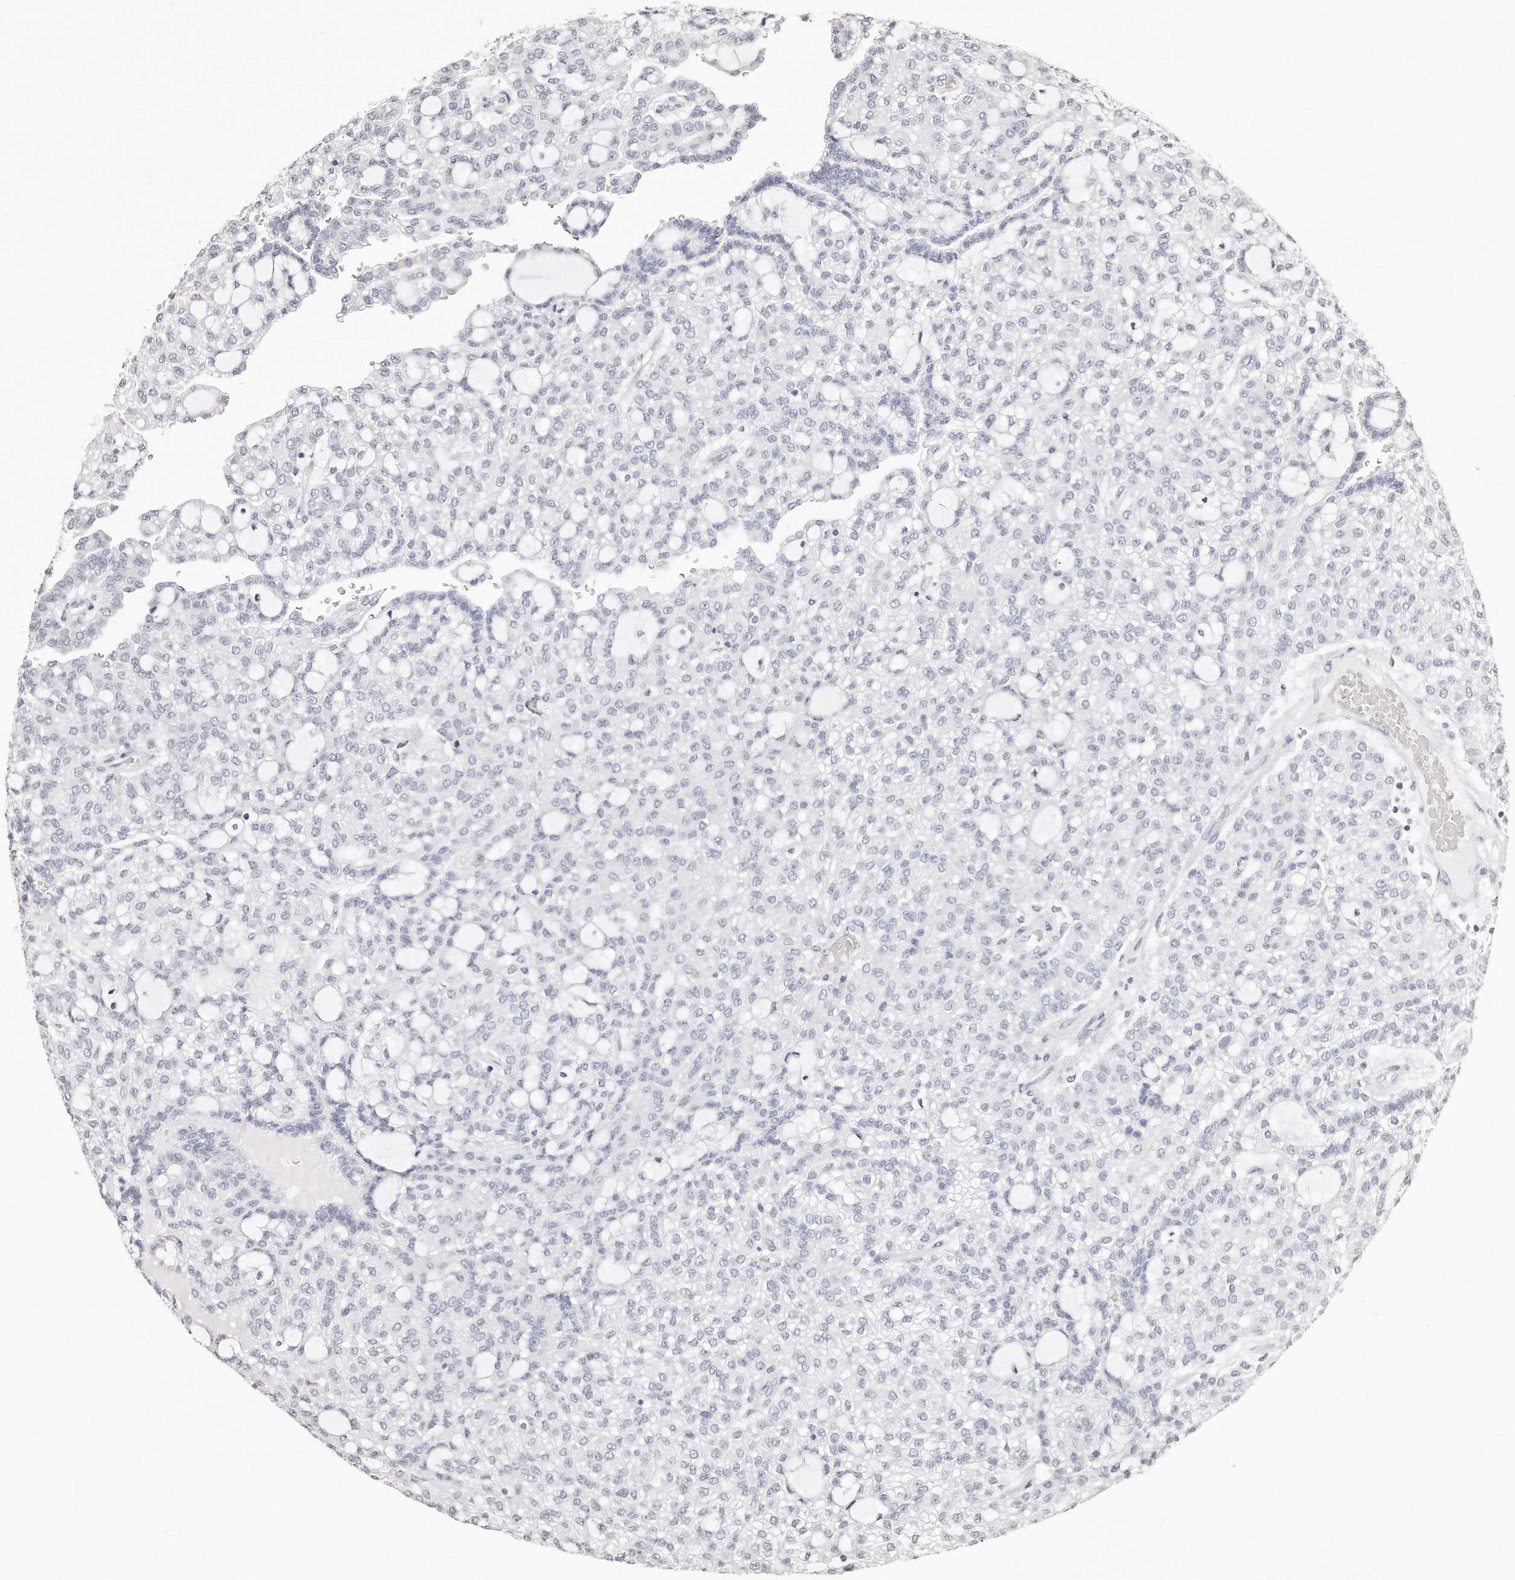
{"staining": {"intensity": "negative", "quantity": "none", "location": "none"}, "tissue": "renal cancer", "cell_type": "Tumor cells", "image_type": "cancer", "snomed": [{"axis": "morphology", "description": "Adenocarcinoma, NOS"}, {"axis": "topography", "description": "Kidney"}], "caption": "This micrograph is of adenocarcinoma (renal) stained with immunohistochemistry to label a protein in brown with the nuclei are counter-stained blue. There is no positivity in tumor cells.", "gene": "RTKN", "patient": {"sex": "male", "age": 63}}